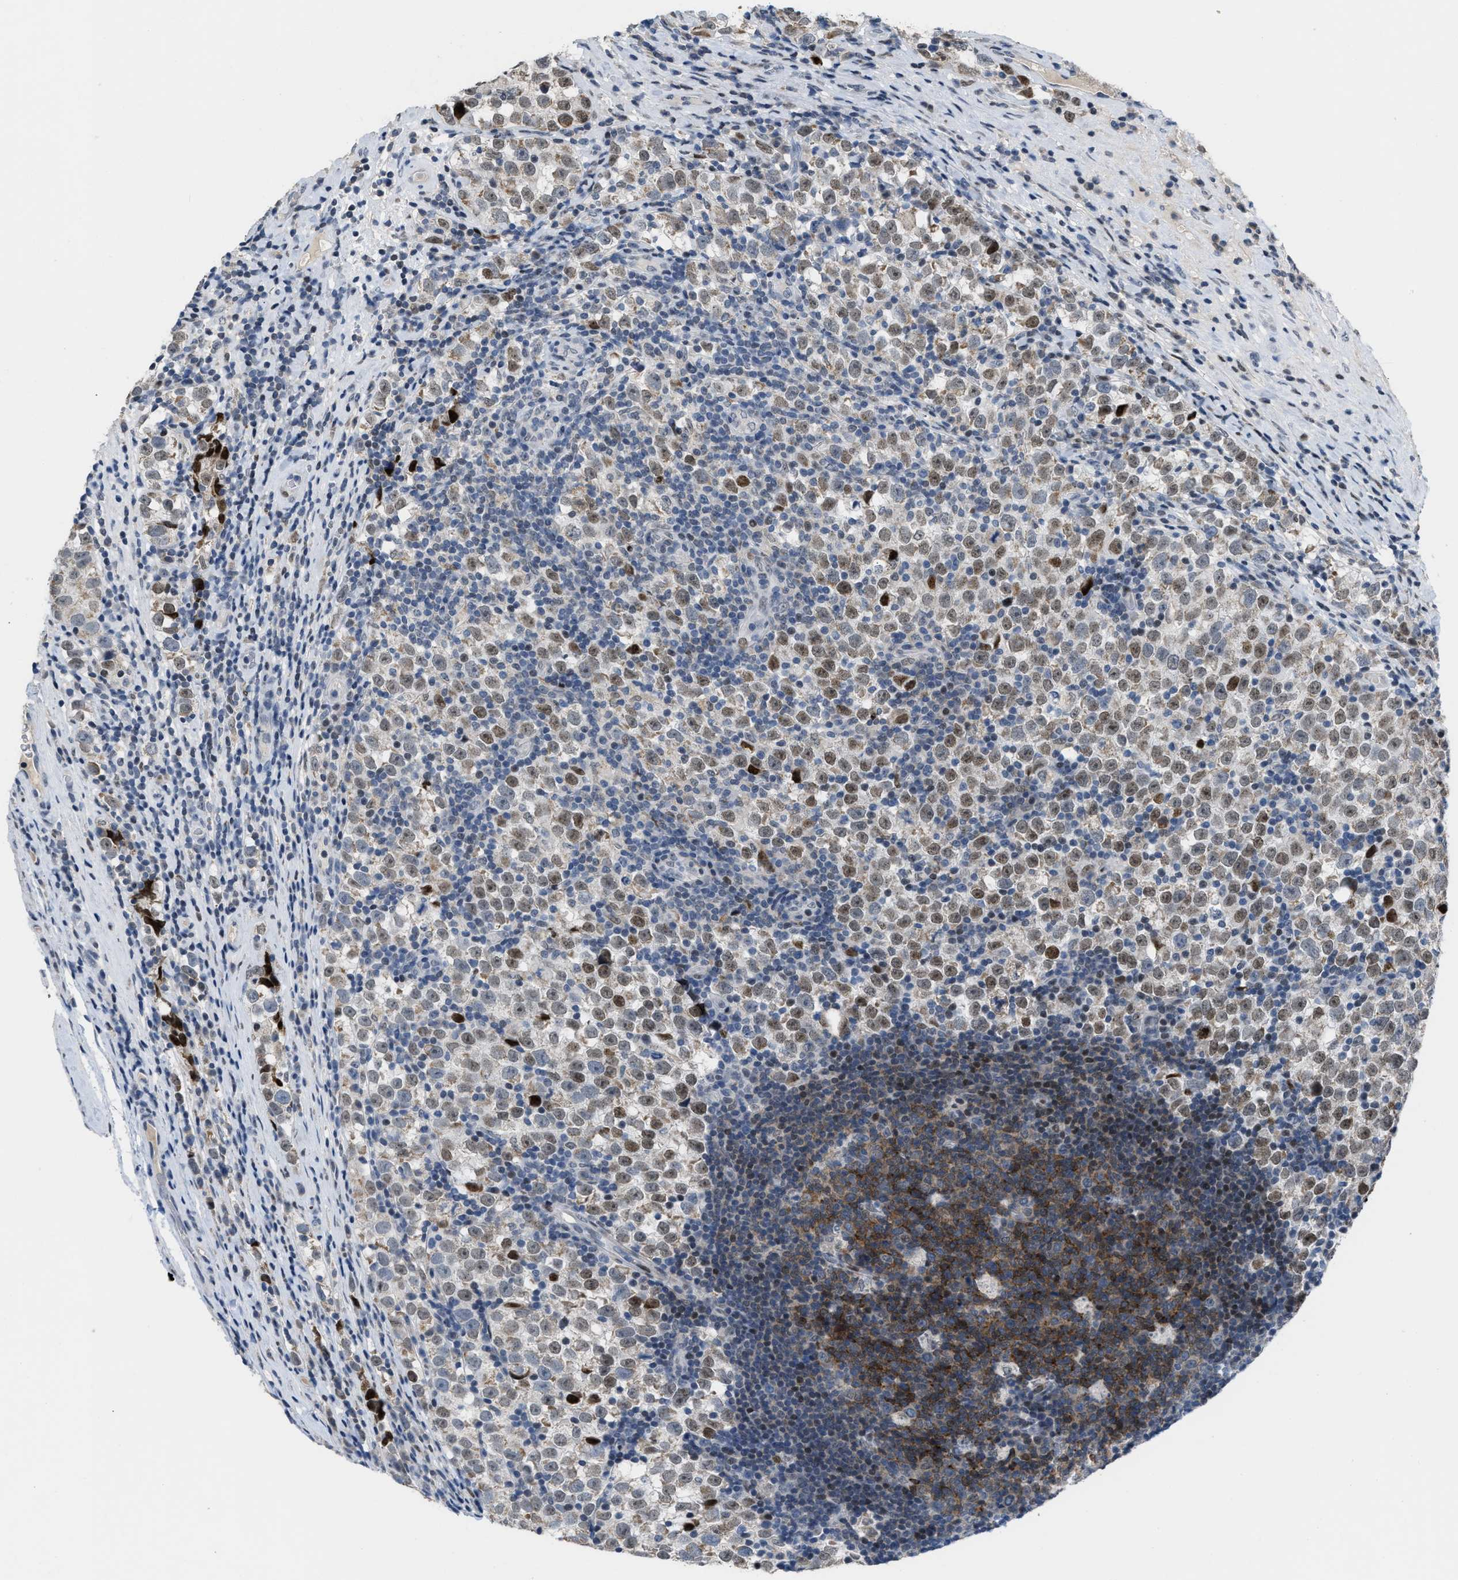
{"staining": {"intensity": "moderate", "quantity": ">75%", "location": "nuclear"}, "tissue": "testis cancer", "cell_type": "Tumor cells", "image_type": "cancer", "snomed": [{"axis": "morphology", "description": "Normal tissue, NOS"}, {"axis": "morphology", "description": "Seminoma, NOS"}, {"axis": "topography", "description": "Testis"}], "caption": "Testis seminoma was stained to show a protein in brown. There is medium levels of moderate nuclear expression in approximately >75% of tumor cells. The staining was performed using DAB (3,3'-diaminobenzidine), with brown indicating positive protein expression. Nuclei are stained blue with hematoxylin.", "gene": "SETDB1", "patient": {"sex": "male", "age": 43}}